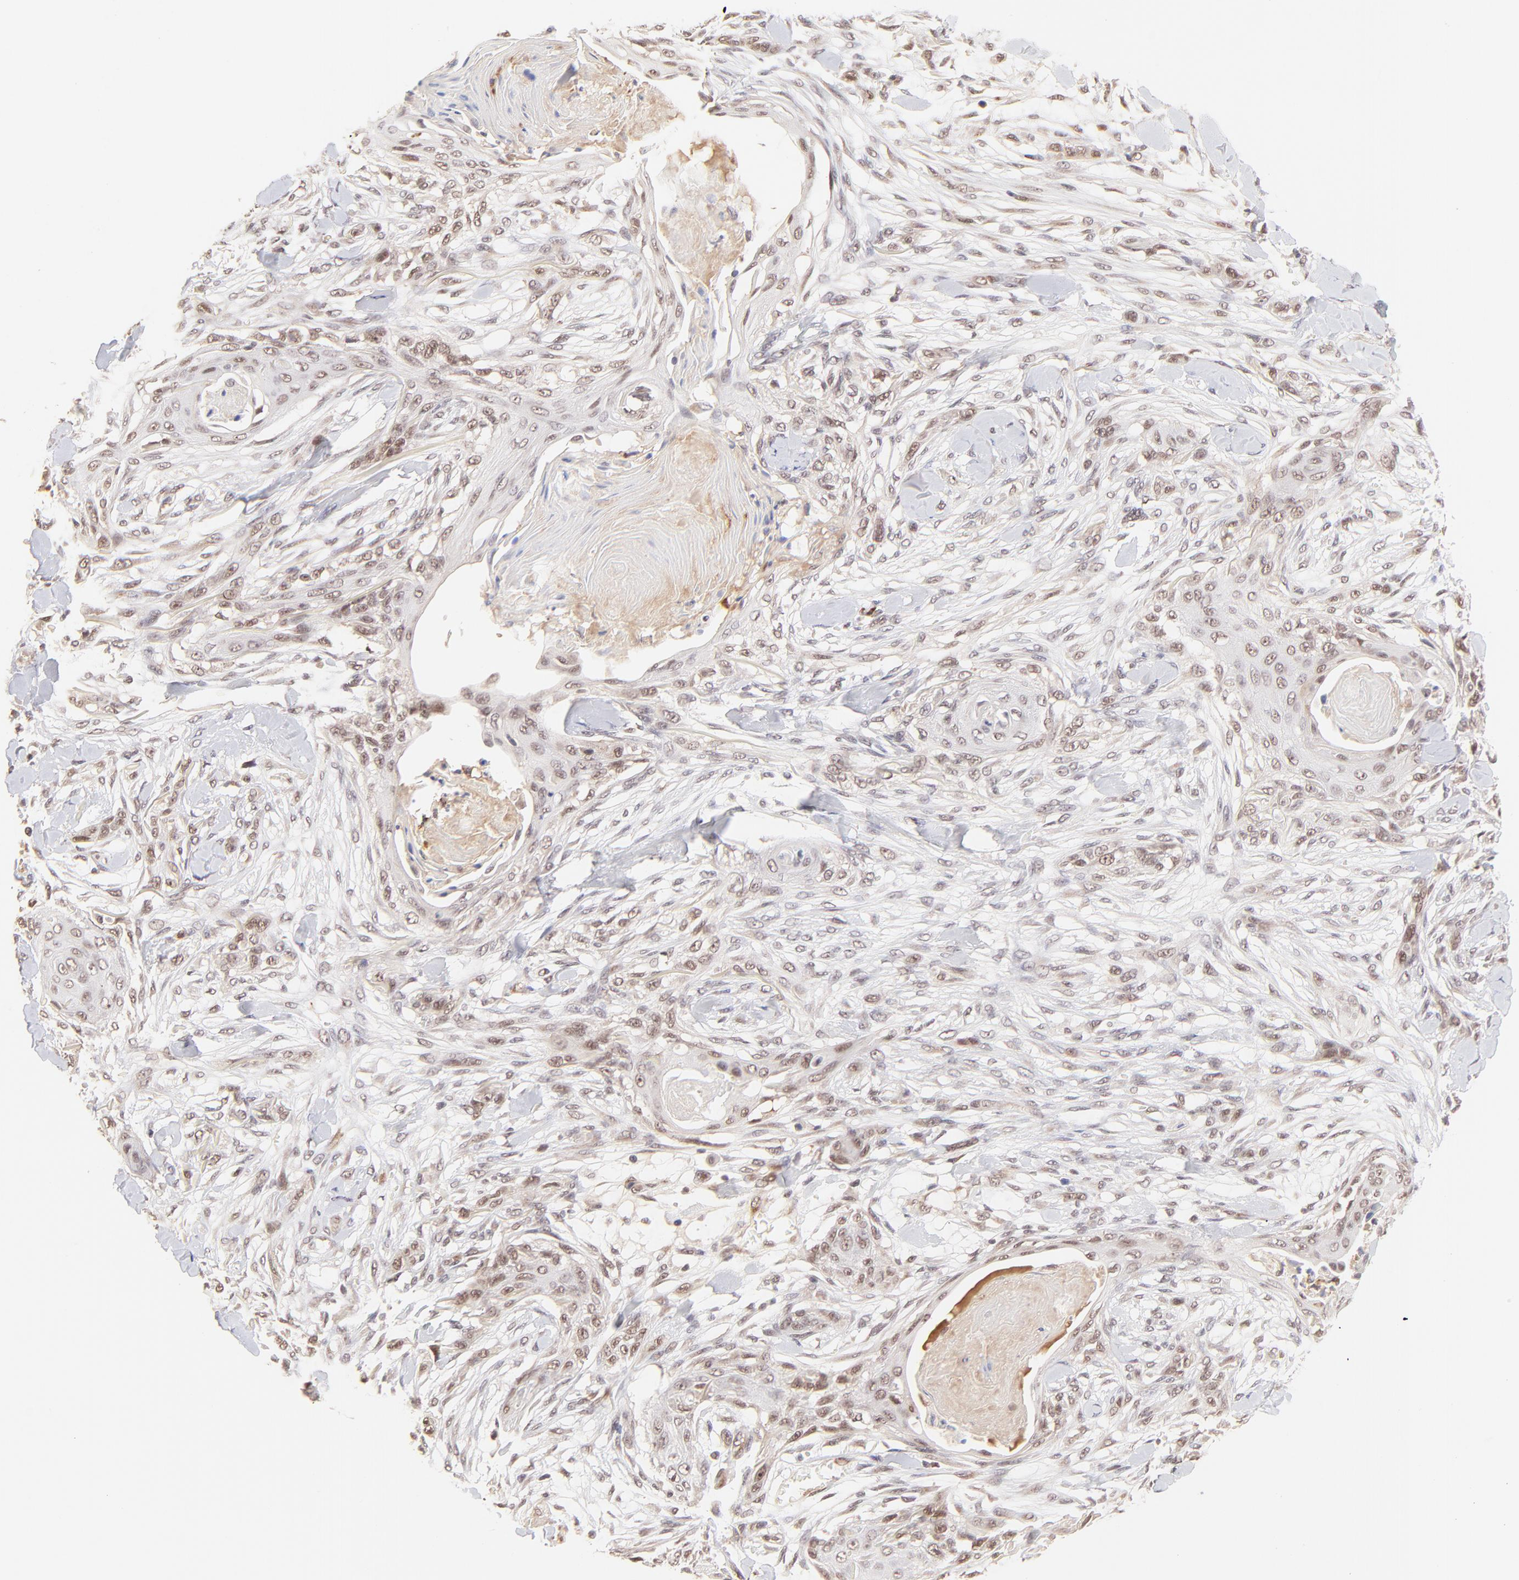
{"staining": {"intensity": "weak", "quantity": "25%-75%", "location": "nuclear"}, "tissue": "skin cancer", "cell_type": "Tumor cells", "image_type": "cancer", "snomed": [{"axis": "morphology", "description": "Squamous cell carcinoma, NOS"}, {"axis": "topography", "description": "Skin"}], "caption": "Skin squamous cell carcinoma stained for a protein reveals weak nuclear positivity in tumor cells.", "gene": "MED12", "patient": {"sex": "female", "age": 59}}